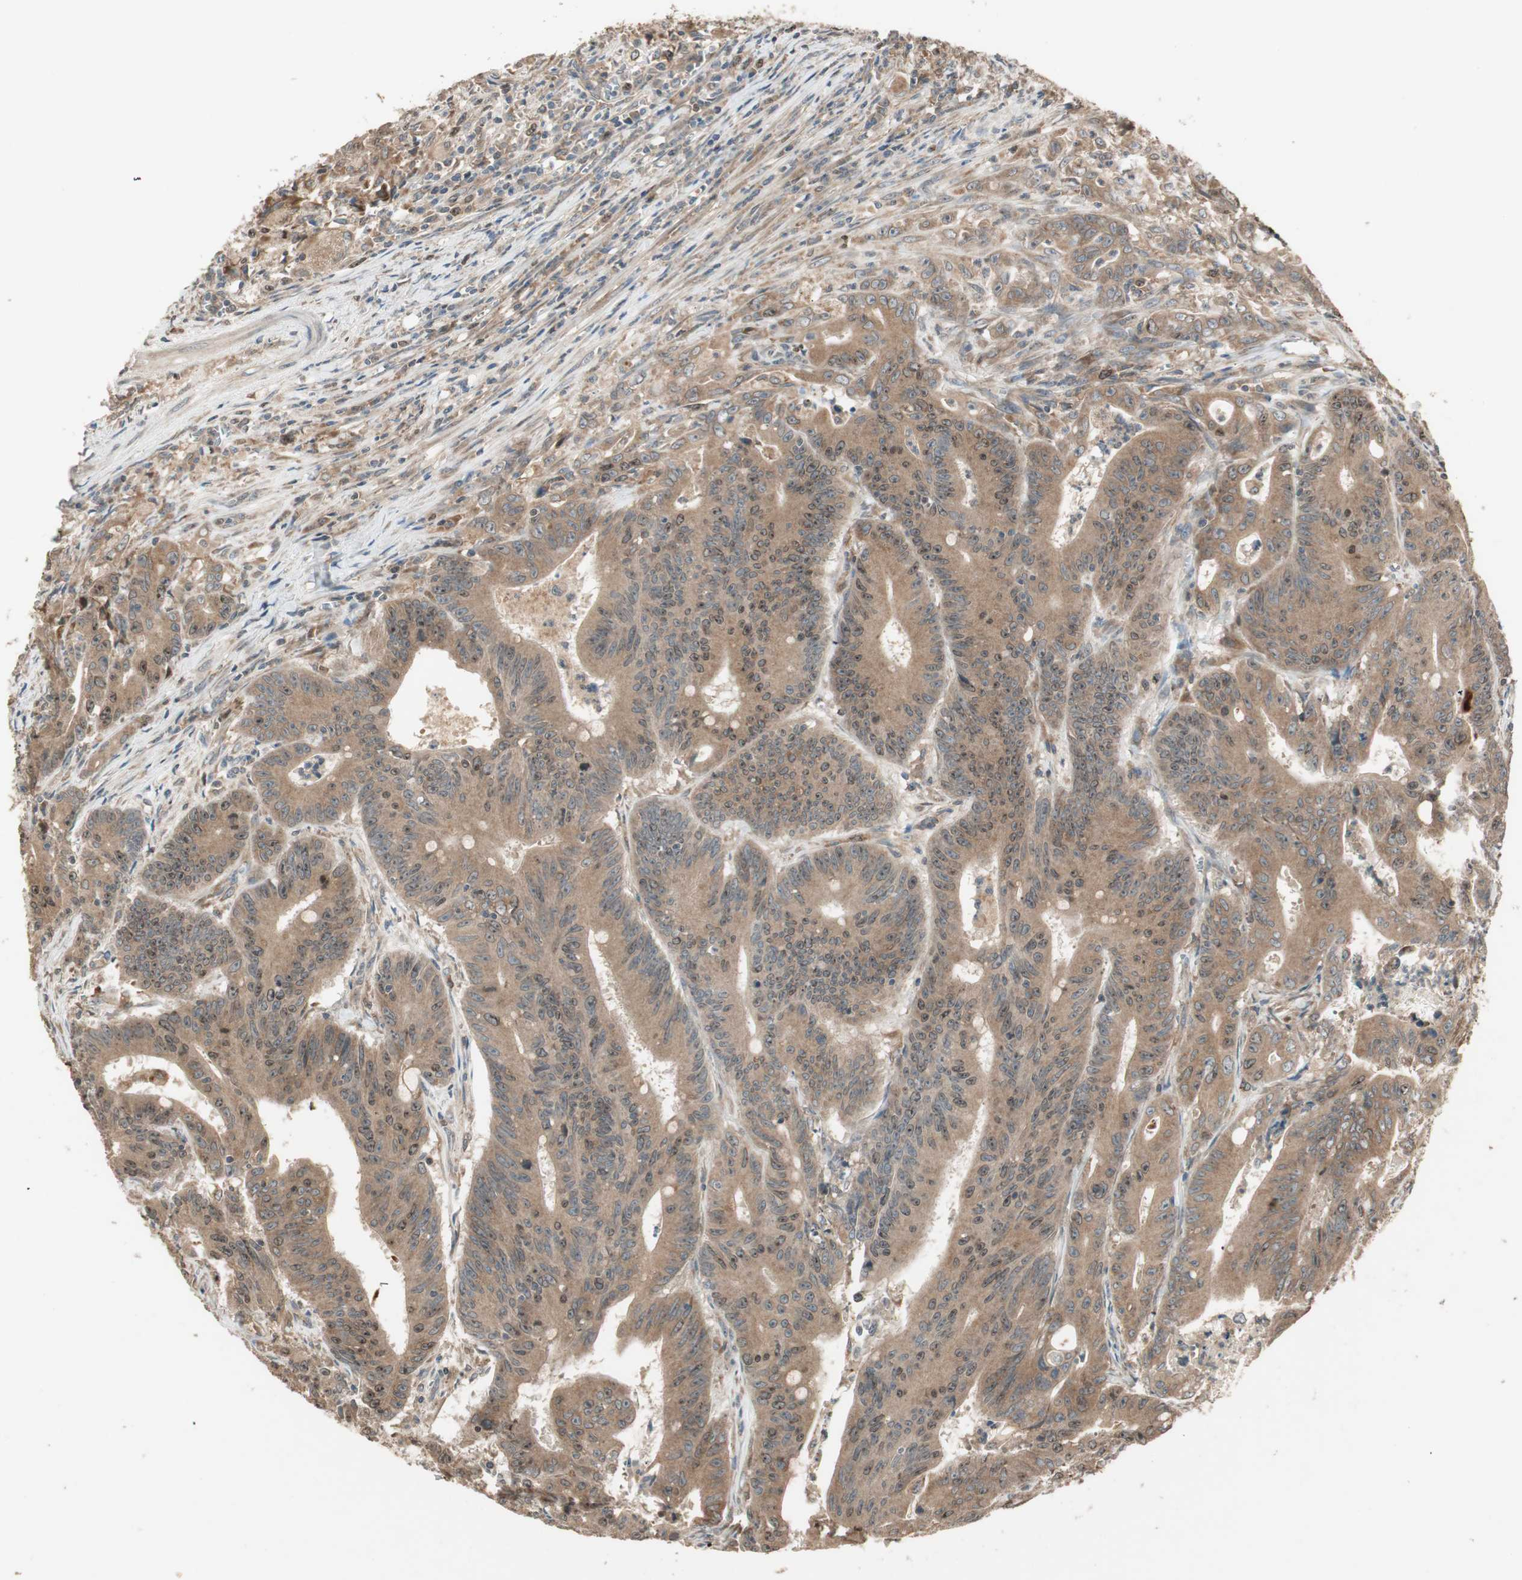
{"staining": {"intensity": "moderate", "quantity": ">75%", "location": "cytoplasmic/membranous"}, "tissue": "colorectal cancer", "cell_type": "Tumor cells", "image_type": "cancer", "snomed": [{"axis": "morphology", "description": "Adenocarcinoma, NOS"}, {"axis": "topography", "description": "Colon"}], "caption": "The micrograph exhibits staining of colorectal adenocarcinoma, revealing moderate cytoplasmic/membranous protein positivity (brown color) within tumor cells.", "gene": "ATP6AP2", "patient": {"sex": "male", "age": 45}}